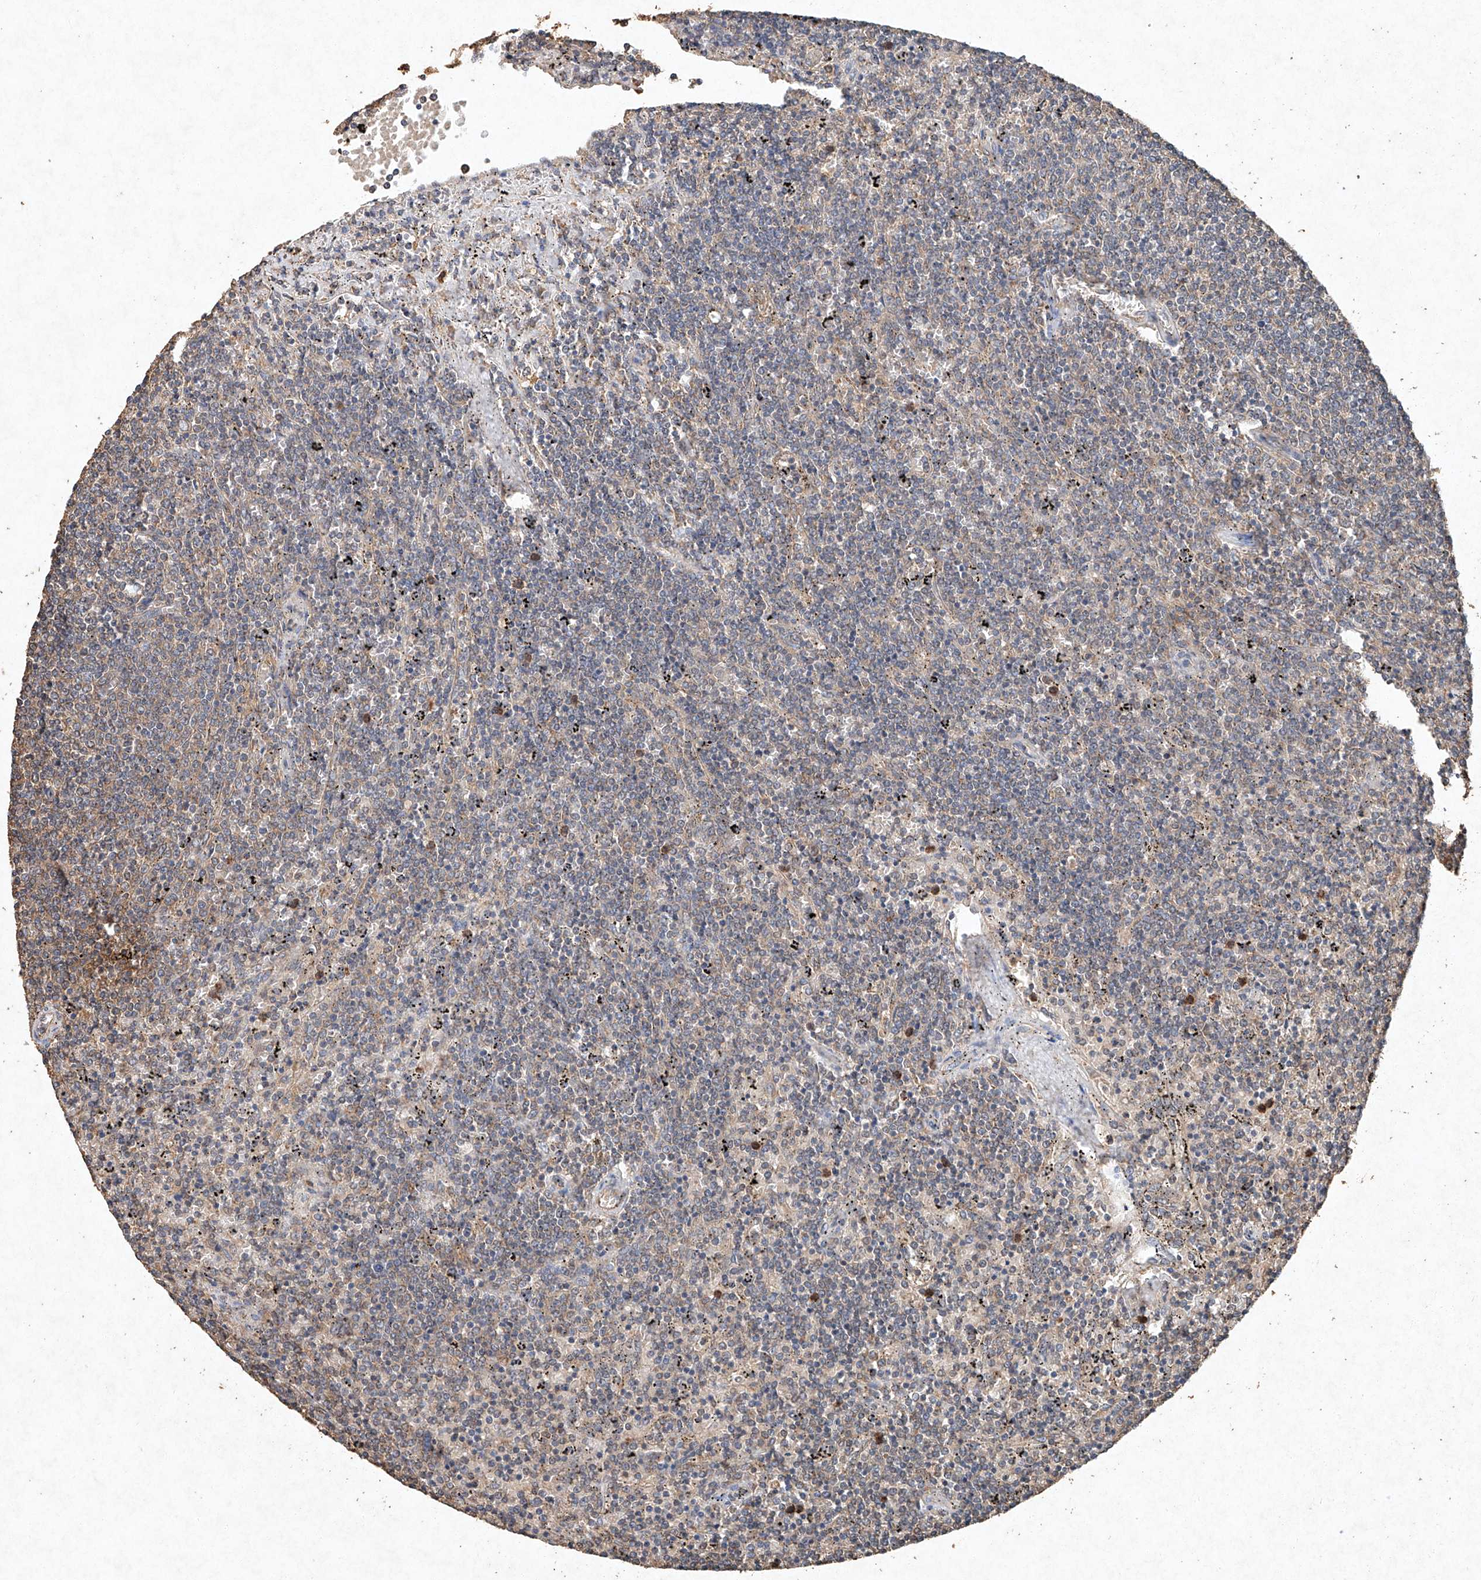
{"staining": {"intensity": "weak", "quantity": "25%-75%", "location": "cytoplasmic/membranous"}, "tissue": "lymphoma", "cell_type": "Tumor cells", "image_type": "cancer", "snomed": [{"axis": "morphology", "description": "Malignant lymphoma, non-Hodgkin's type, Low grade"}, {"axis": "topography", "description": "Spleen"}], "caption": "Weak cytoplasmic/membranous positivity is seen in about 25%-75% of tumor cells in lymphoma.", "gene": "STK3", "patient": {"sex": "female", "age": 50}}